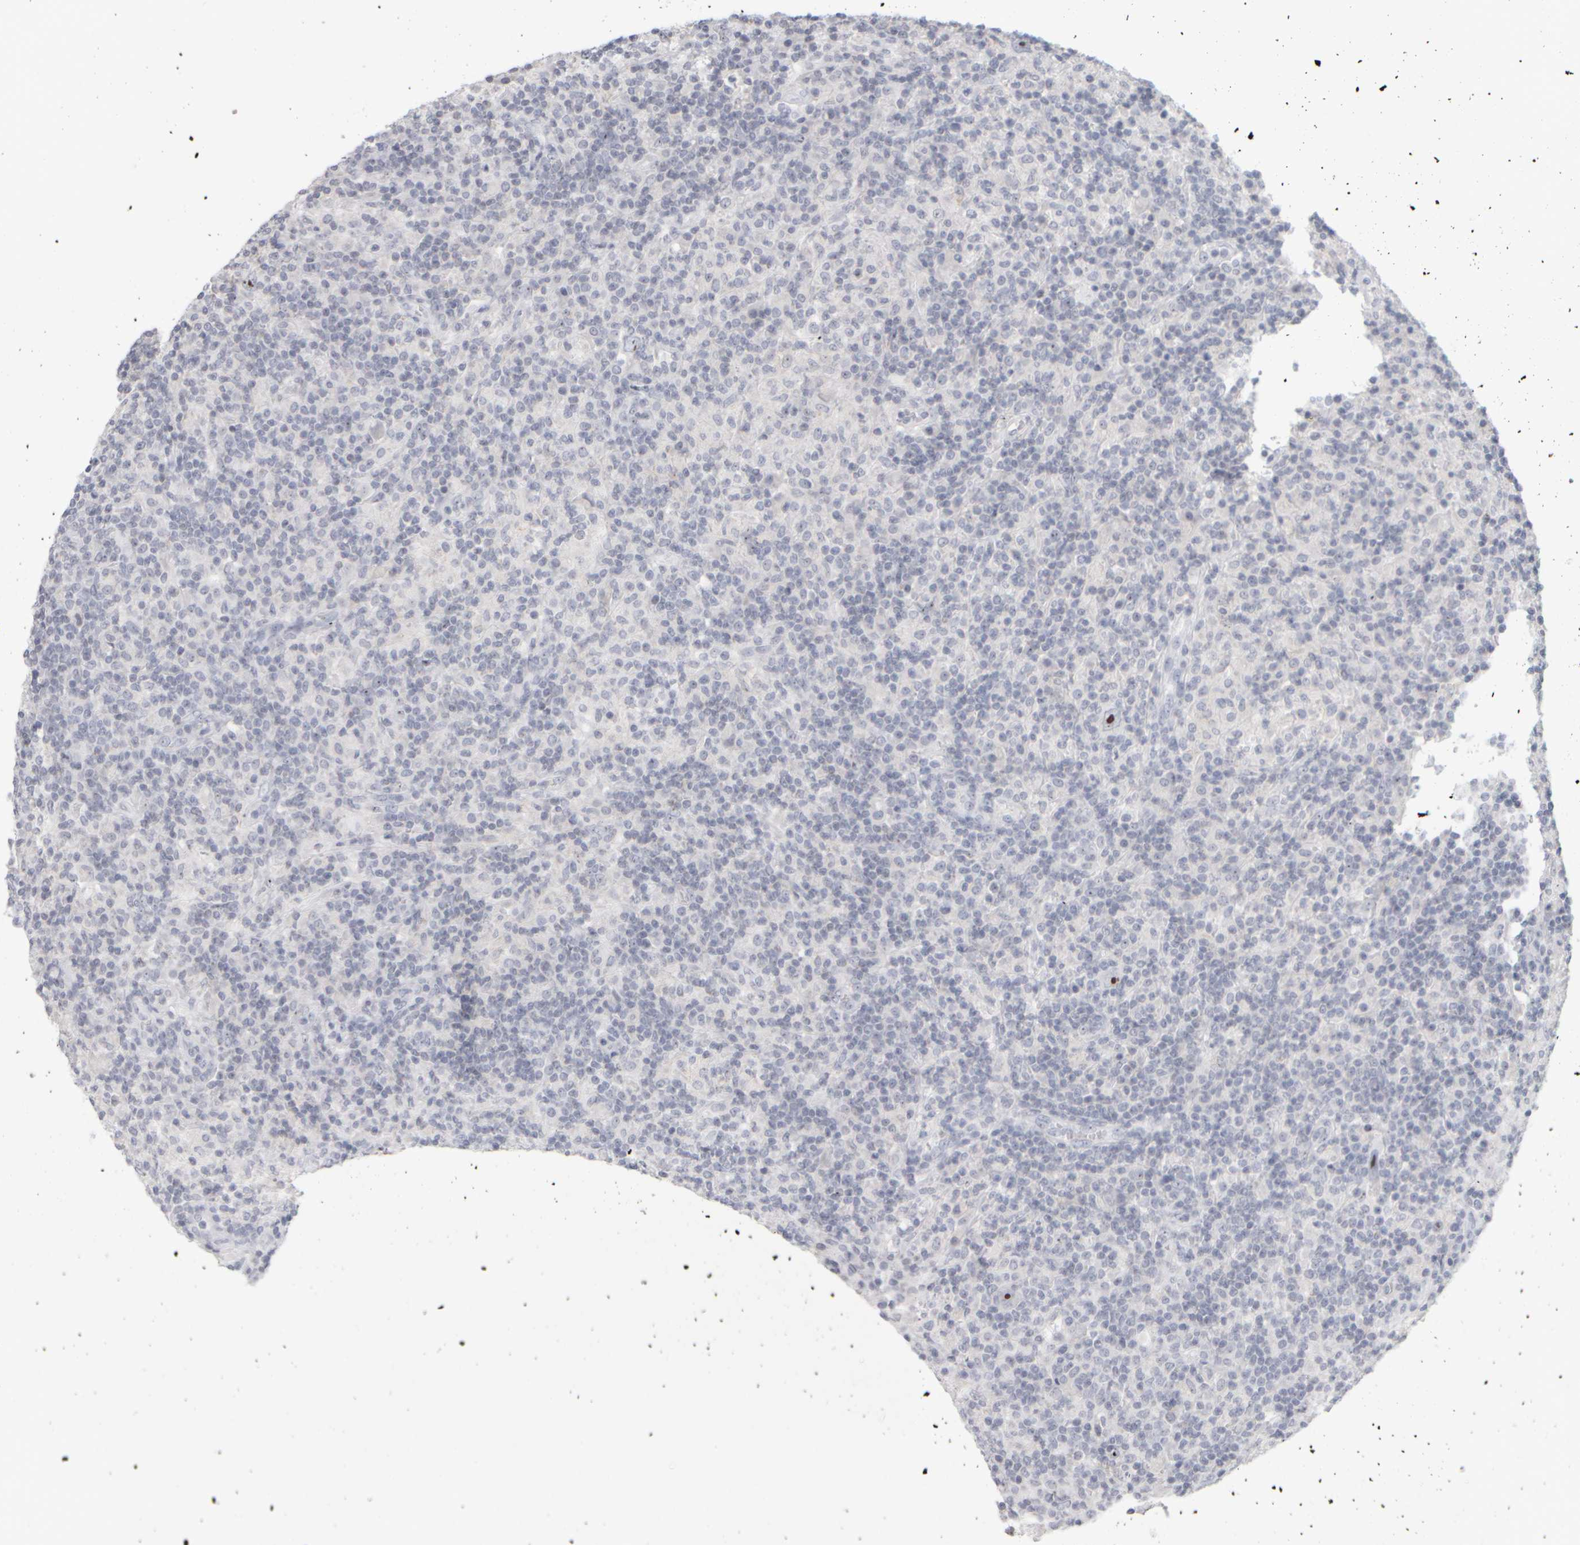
{"staining": {"intensity": "strong", "quantity": "25%-75%", "location": "nuclear"}, "tissue": "lymphoma", "cell_type": "Tumor cells", "image_type": "cancer", "snomed": [{"axis": "morphology", "description": "Hodgkin's disease, NOS"}, {"axis": "topography", "description": "Lymph node"}], "caption": "Immunohistochemistry (IHC) (DAB (3,3'-diaminobenzidine)) staining of lymphoma shows strong nuclear protein positivity in about 25%-75% of tumor cells. The staining is performed using DAB (3,3'-diaminobenzidine) brown chromogen to label protein expression. The nuclei are counter-stained blue using hematoxylin.", "gene": "DCXR", "patient": {"sex": "male", "age": 70}}